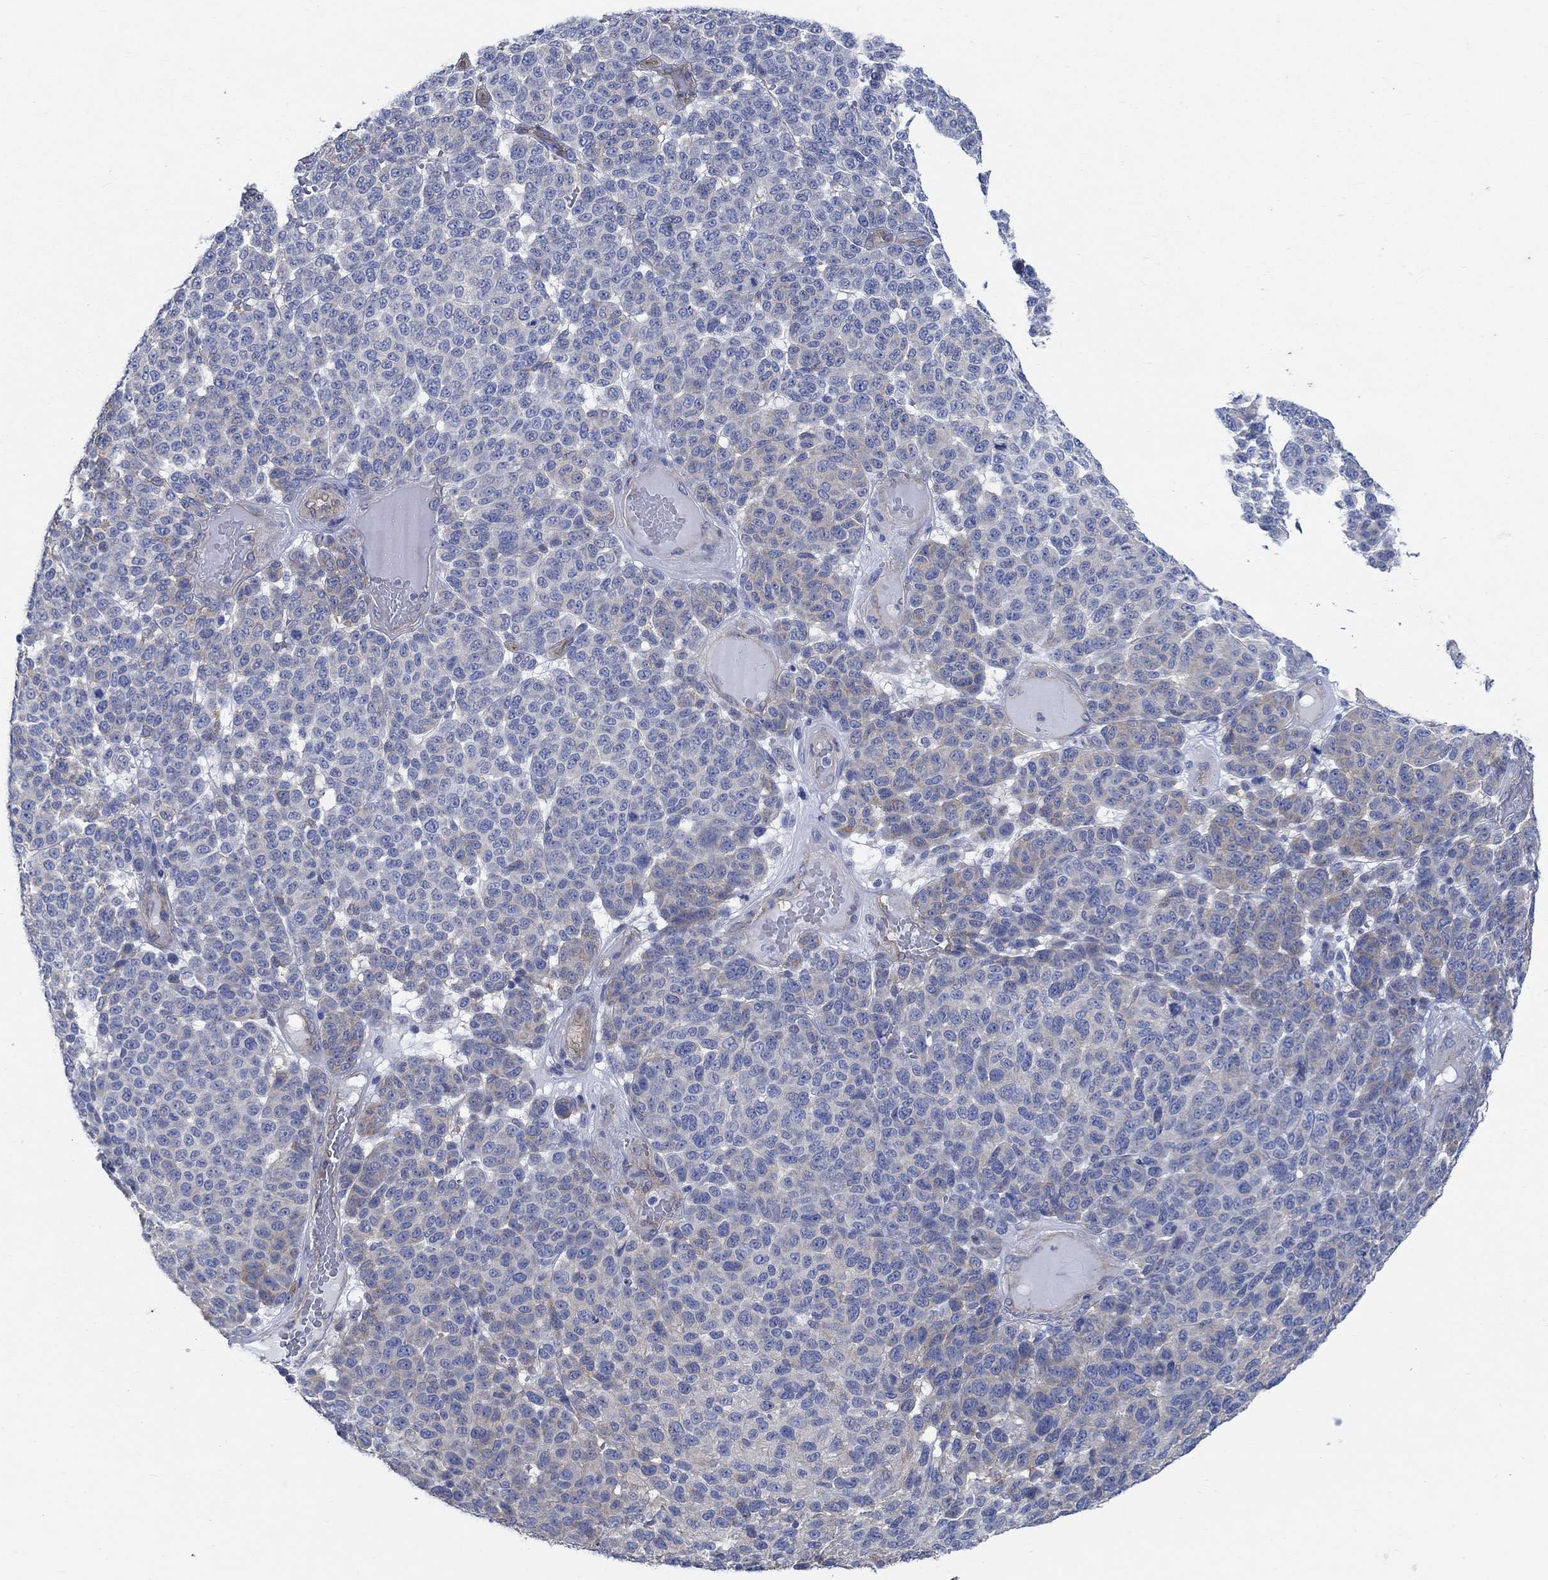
{"staining": {"intensity": "weak", "quantity": "<25%", "location": "cytoplasmic/membranous"}, "tissue": "melanoma", "cell_type": "Tumor cells", "image_type": "cancer", "snomed": [{"axis": "morphology", "description": "Malignant melanoma, NOS"}, {"axis": "topography", "description": "Skin"}], "caption": "This is an immunohistochemistry micrograph of melanoma. There is no positivity in tumor cells.", "gene": "TMEM198", "patient": {"sex": "male", "age": 59}}